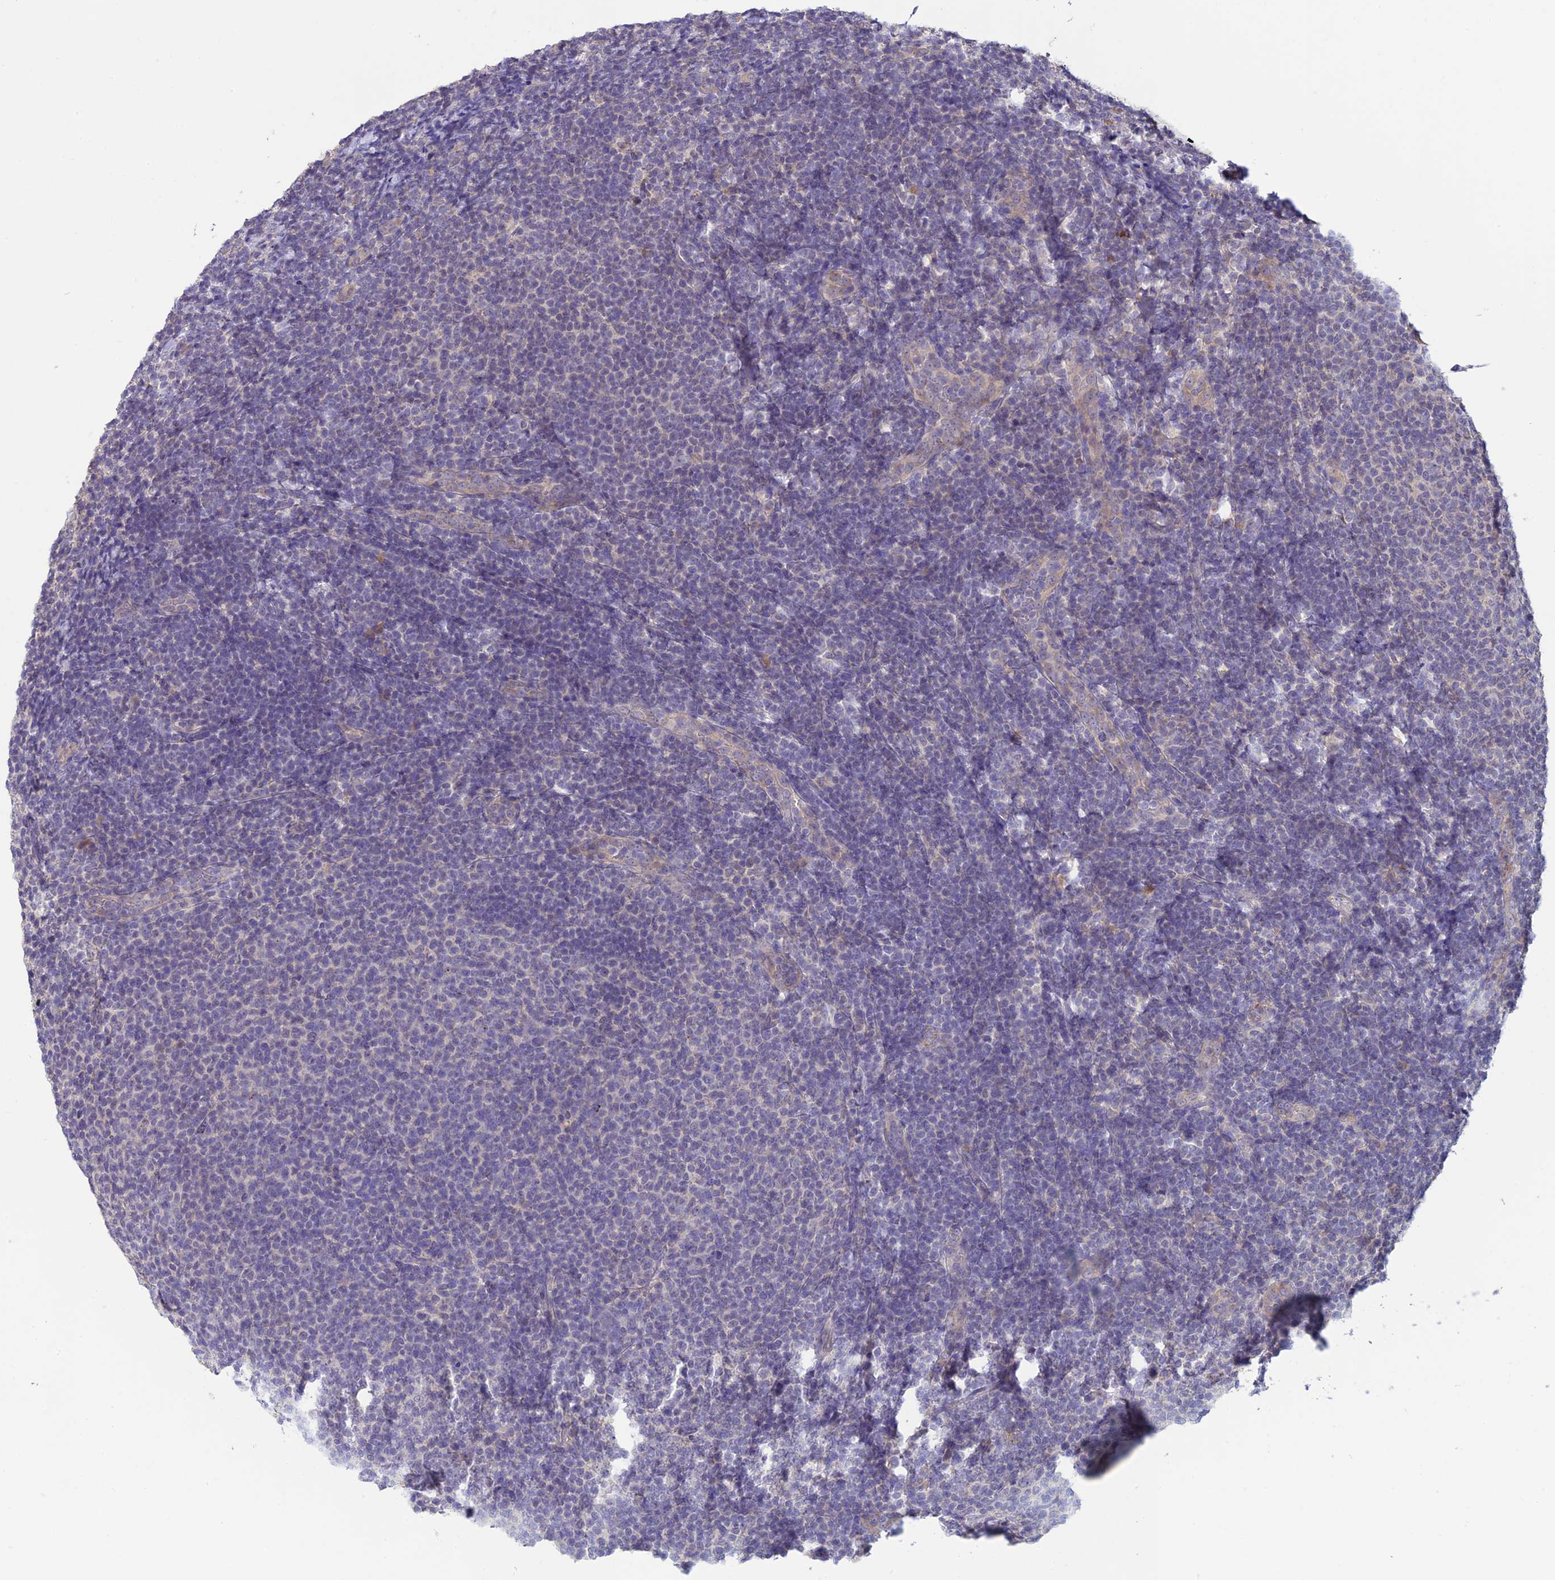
{"staining": {"intensity": "negative", "quantity": "none", "location": "none"}, "tissue": "lymphoma", "cell_type": "Tumor cells", "image_type": "cancer", "snomed": [{"axis": "morphology", "description": "Malignant lymphoma, non-Hodgkin's type, Low grade"}, {"axis": "topography", "description": "Lymph node"}], "caption": "A photomicrograph of human lymphoma is negative for staining in tumor cells. Nuclei are stained in blue.", "gene": "MRNIP", "patient": {"sex": "male", "age": 66}}